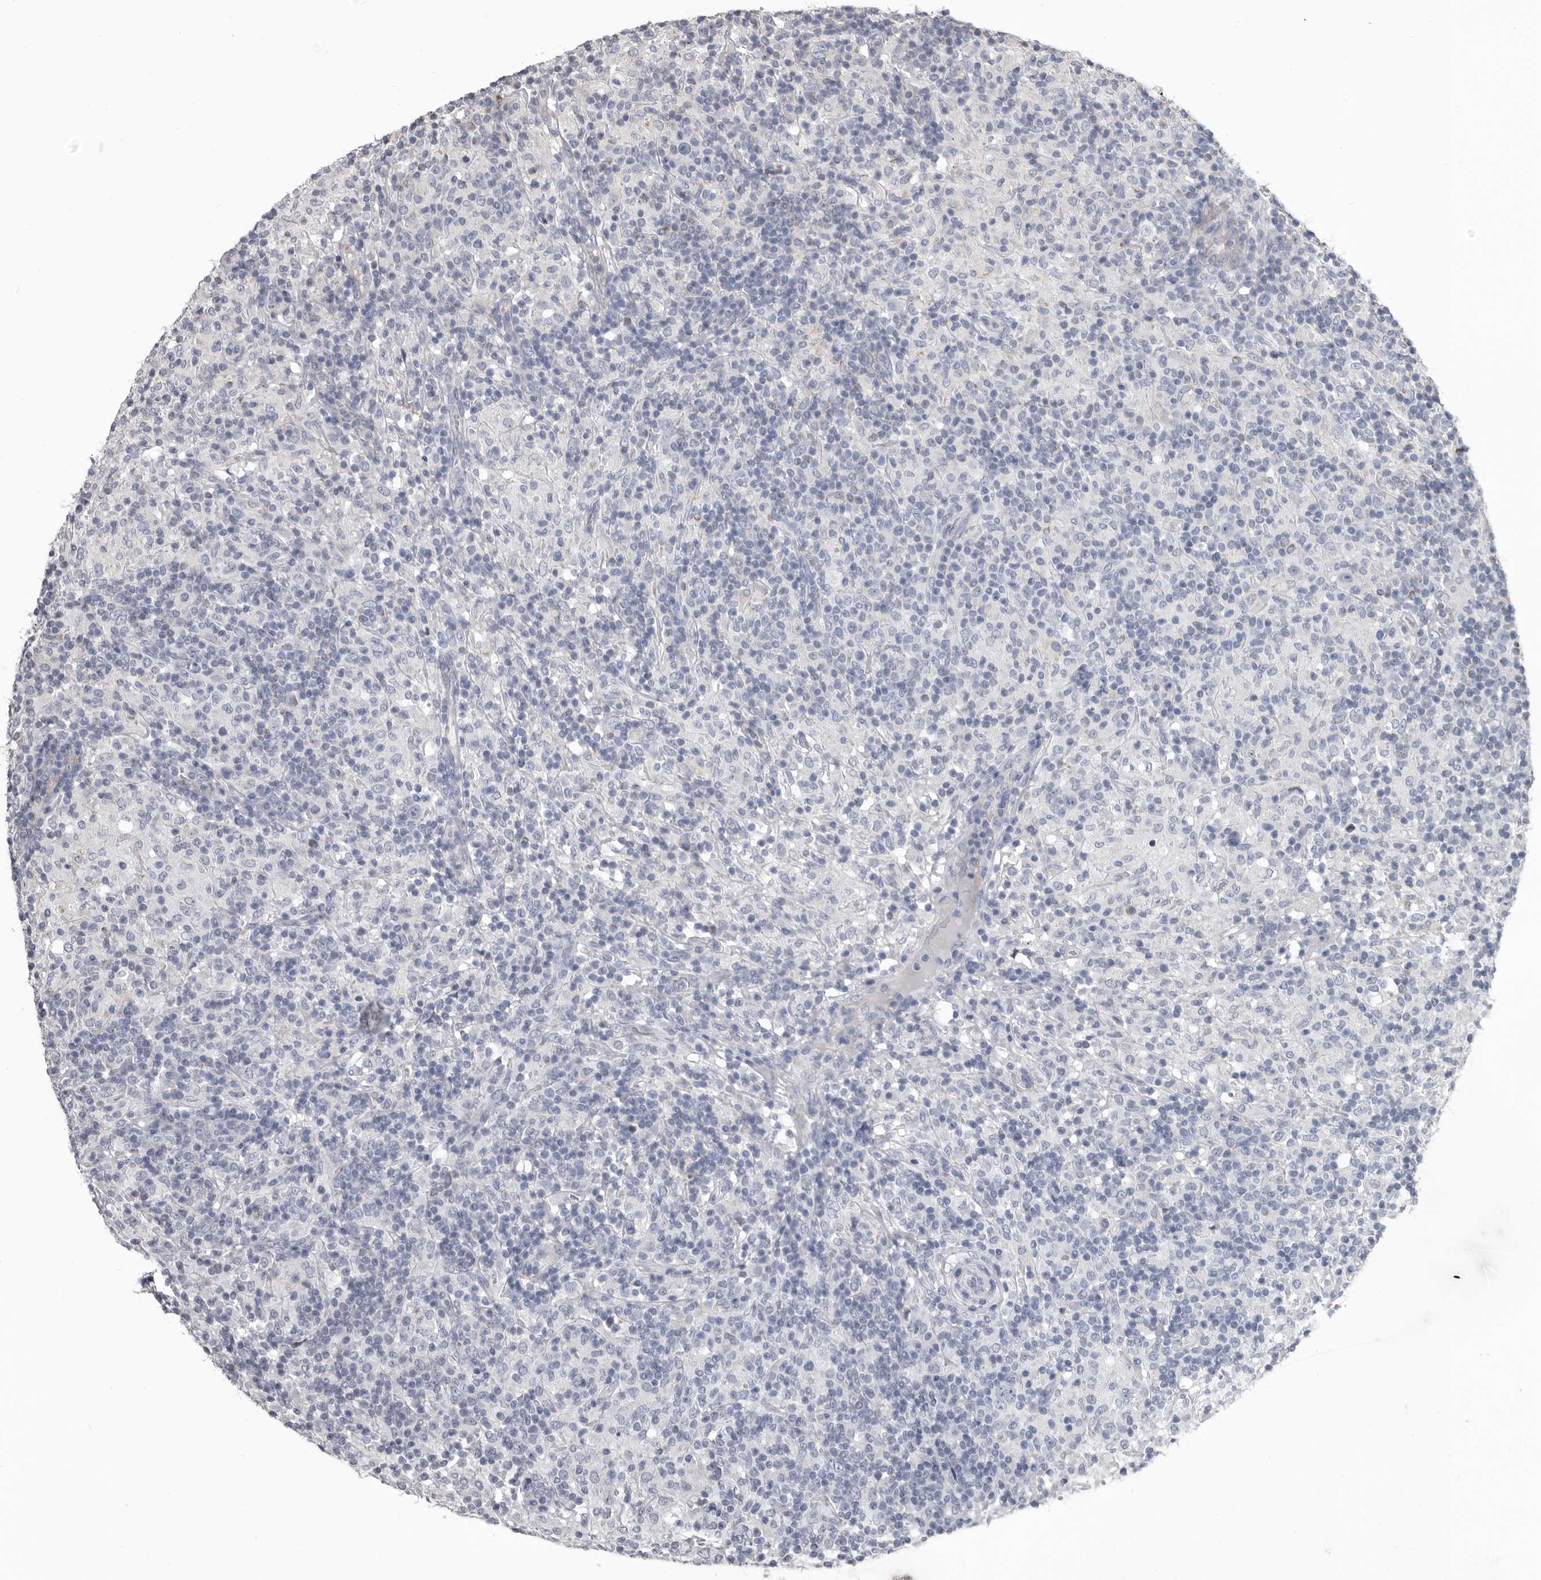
{"staining": {"intensity": "negative", "quantity": "none", "location": "none"}, "tissue": "lymphoma", "cell_type": "Tumor cells", "image_type": "cancer", "snomed": [{"axis": "morphology", "description": "Hodgkin's disease, NOS"}, {"axis": "topography", "description": "Lymph node"}], "caption": "An immunohistochemistry image of Hodgkin's disease is shown. There is no staining in tumor cells of Hodgkin's disease.", "gene": "ALDH5A1", "patient": {"sex": "male", "age": 70}}